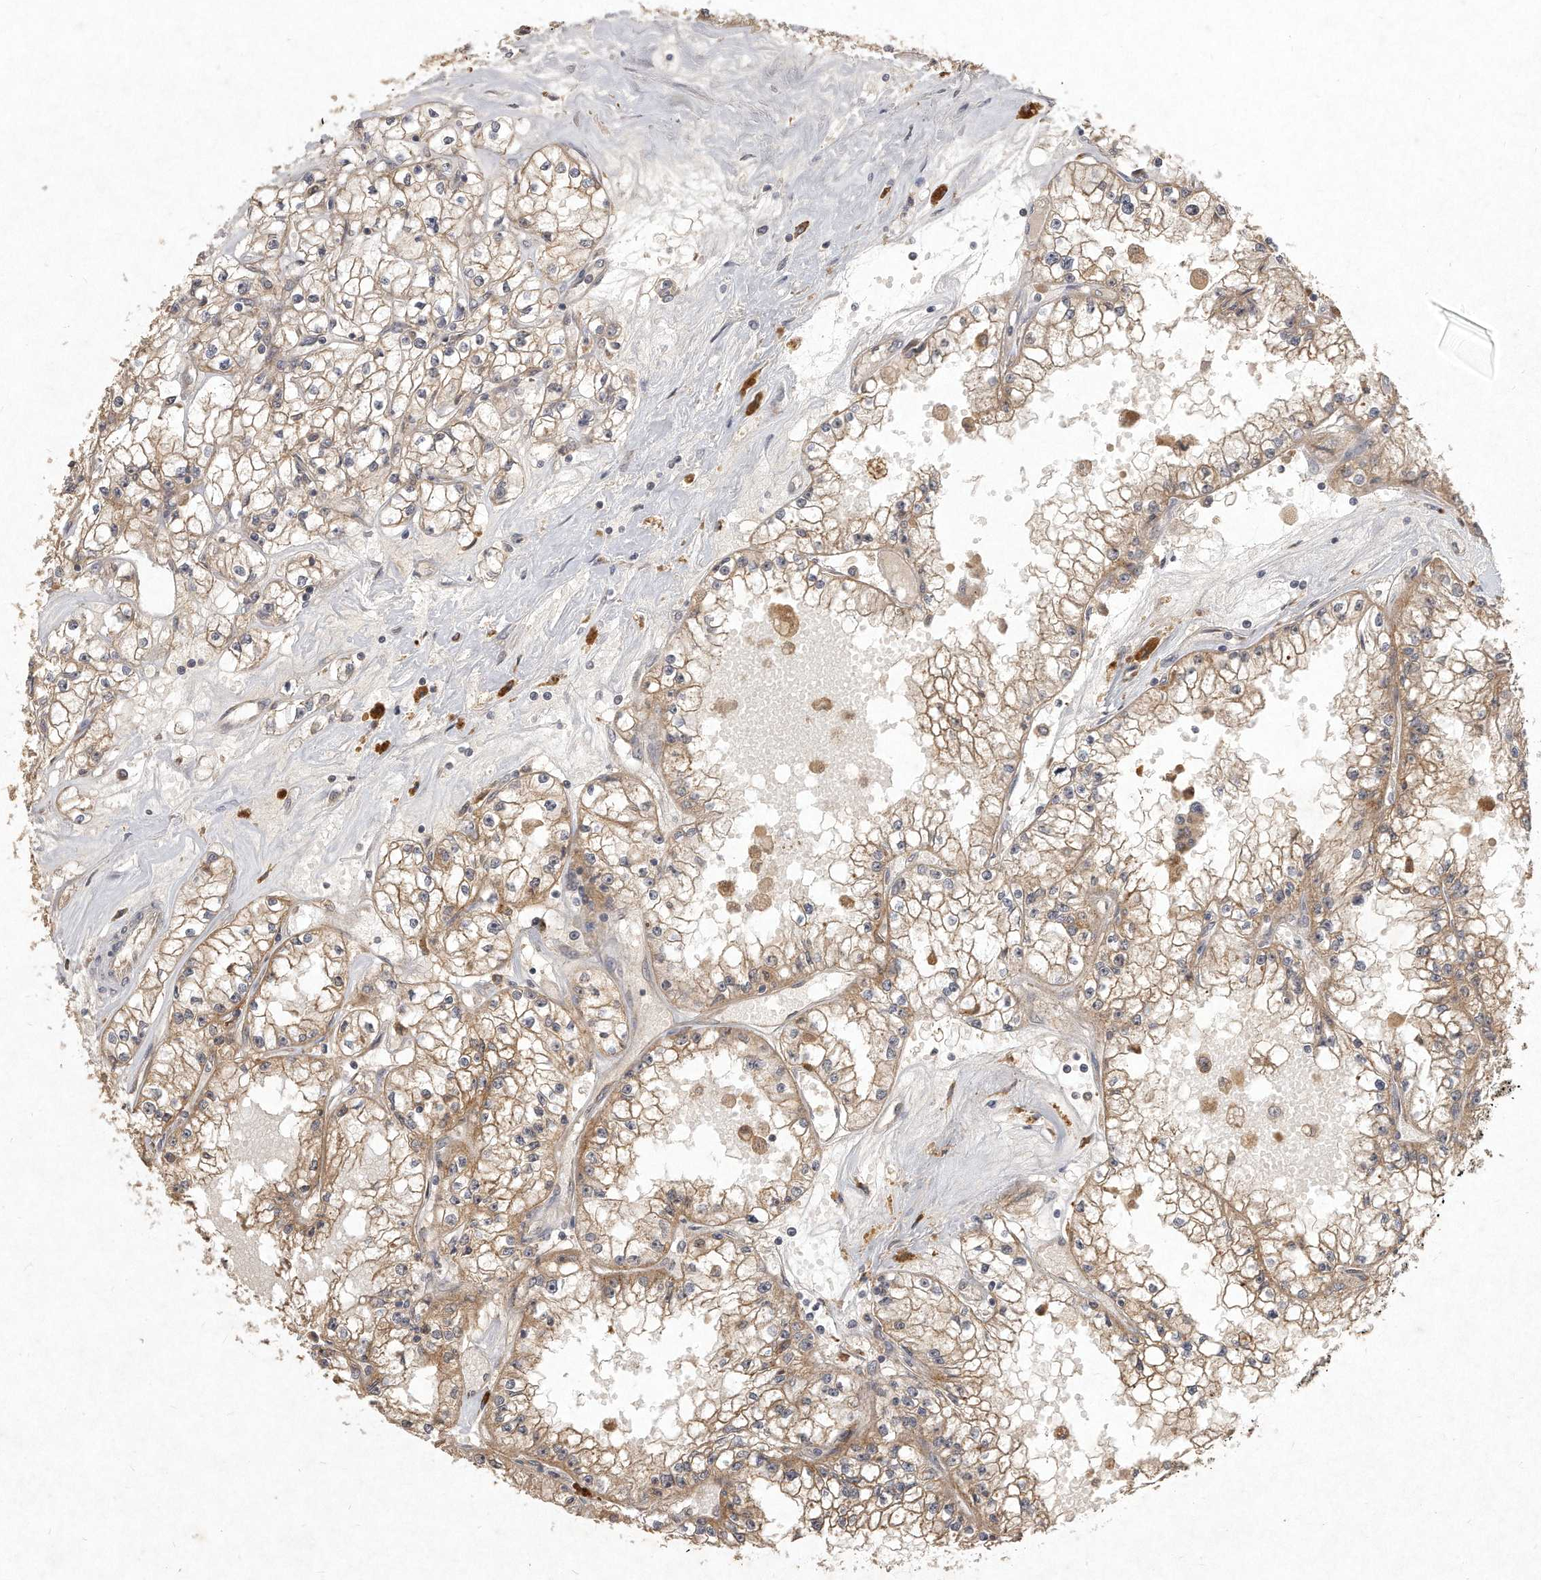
{"staining": {"intensity": "moderate", "quantity": ">75%", "location": "cytoplasmic/membranous"}, "tissue": "renal cancer", "cell_type": "Tumor cells", "image_type": "cancer", "snomed": [{"axis": "morphology", "description": "Adenocarcinoma, NOS"}, {"axis": "topography", "description": "Kidney"}], "caption": "Renal cancer (adenocarcinoma) stained for a protein shows moderate cytoplasmic/membranous positivity in tumor cells.", "gene": "LGALS8", "patient": {"sex": "male", "age": 56}}